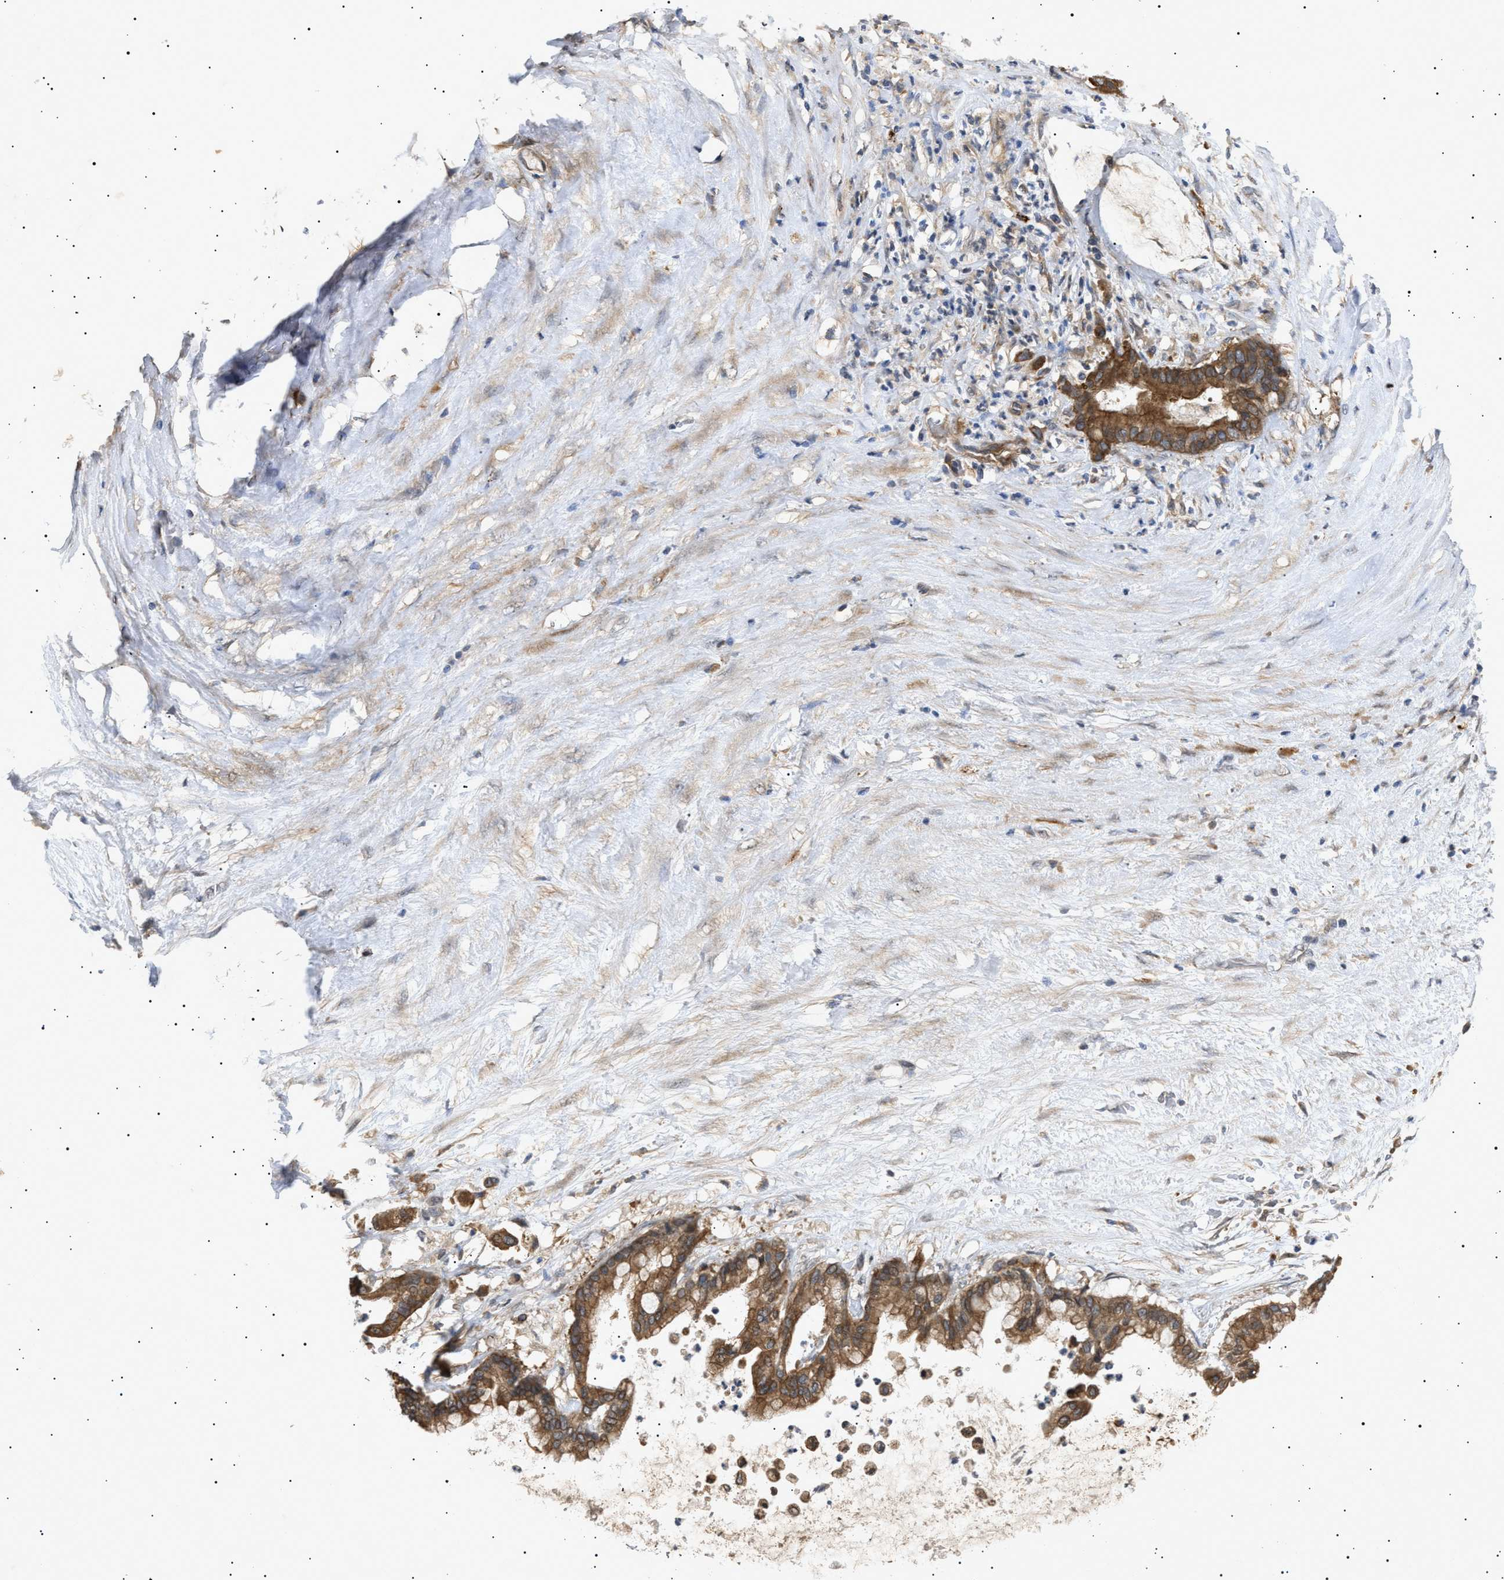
{"staining": {"intensity": "moderate", "quantity": ">75%", "location": "cytoplasmic/membranous"}, "tissue": "pancreatic cancer", "cell_type": "Tumor cells", "image_type": "cancer", "snomed": [{"axis": "morphology", "description": "Adenocarcinoma, NOS"}, {"axis": "topography", "description": "Pancreas"}], "caption": "Pancreatic cancer (adenocarcinoma) stained with immunohistochemistry (IHC) exhibits moderate cytoplasmic/membranous expression in about >75% of tumor cells. The protein of interest is shown in brown color, while the nuclei are stained blue.", "gene": "SIRT5", "patient": {"sex": "male", "age": 41}}